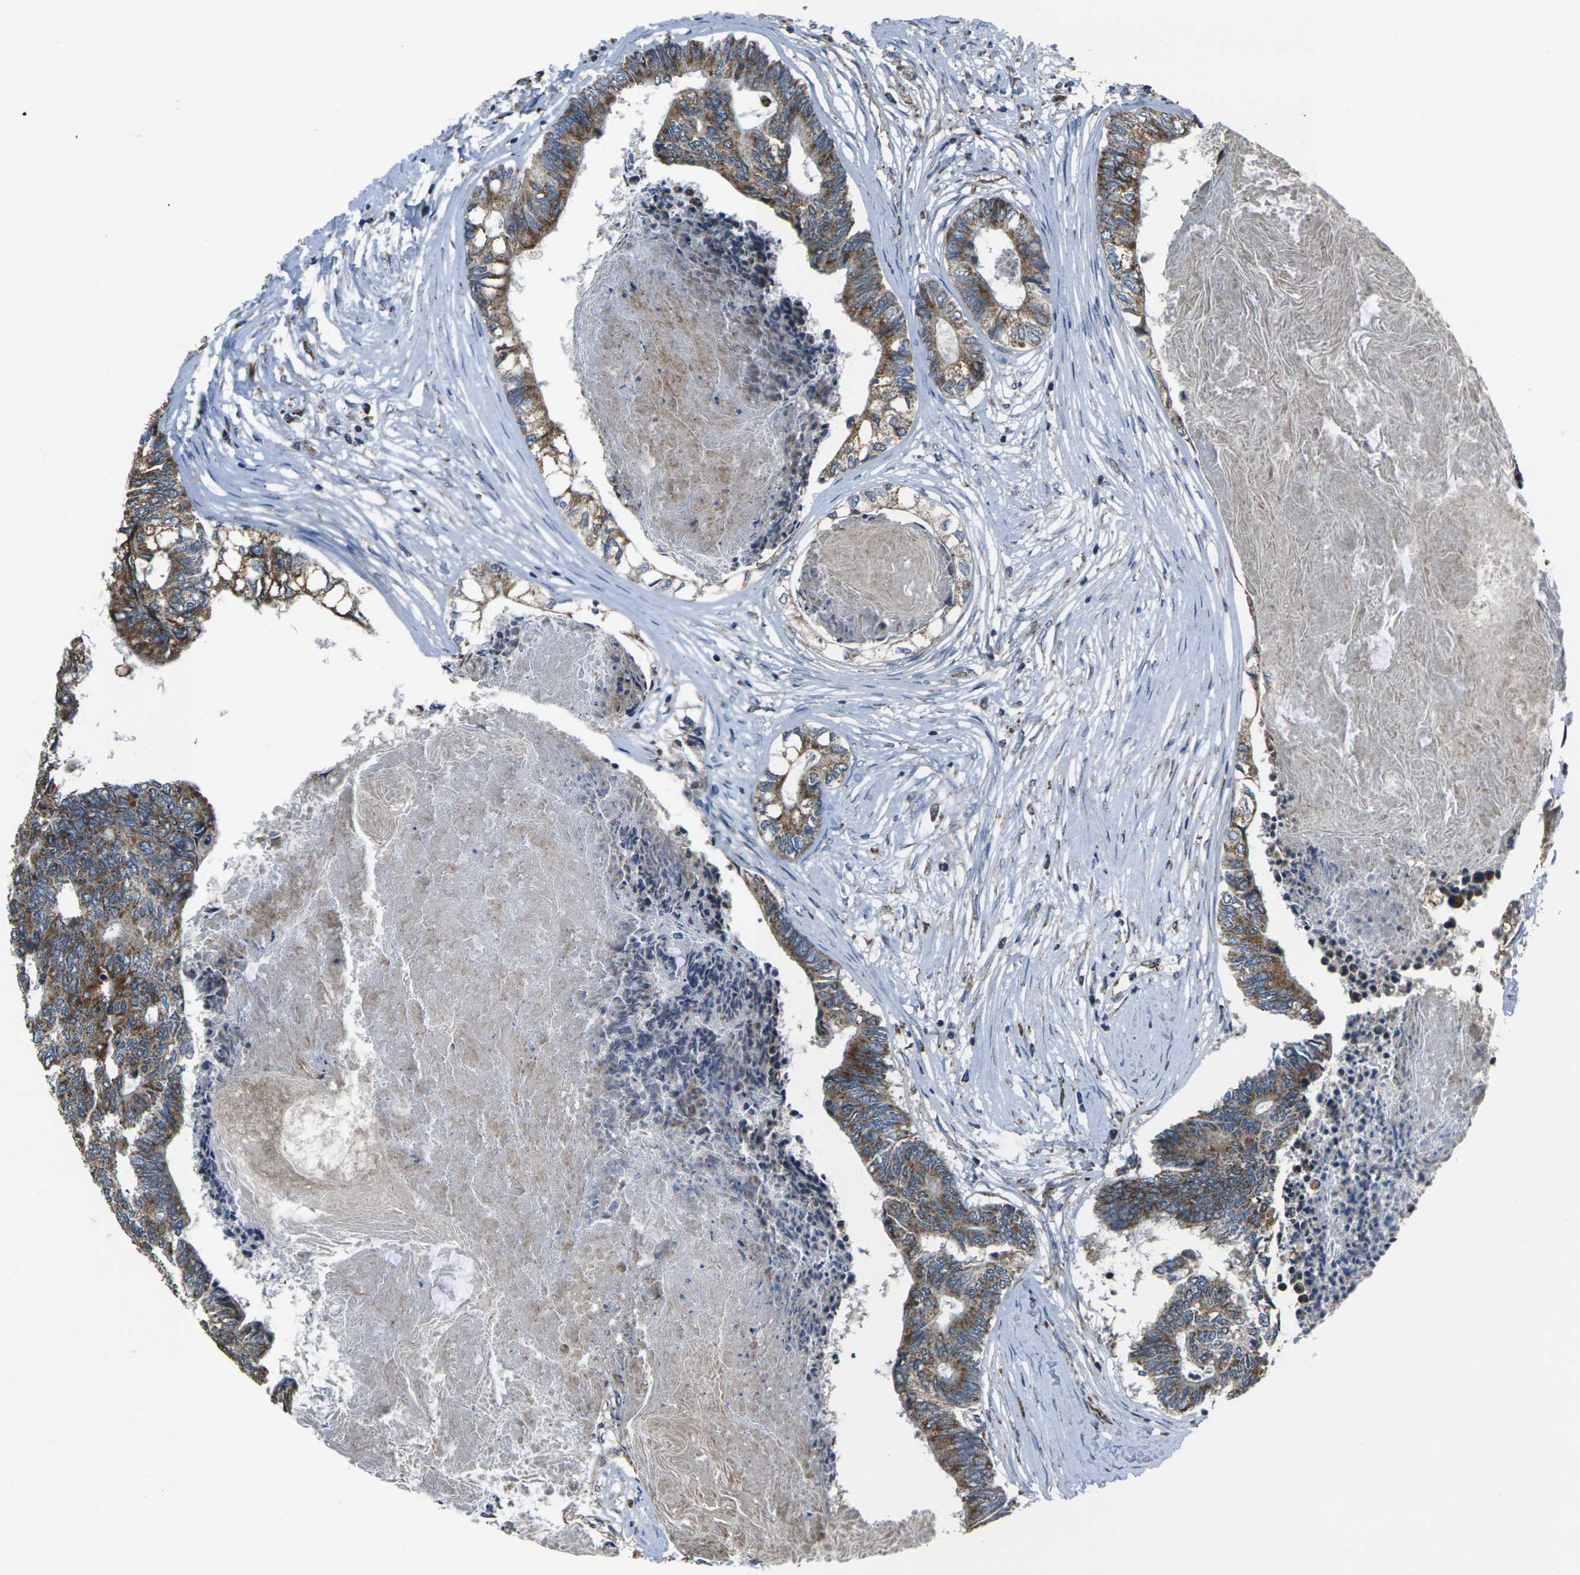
{"staining": {"intensity": "moderate", "quantity": ">75%", "location": "cytoplasmic/membranous"}, "tissue": "colorectal cancer", "cell_type": "Tumor cells", "image_type": "cancer", "snomed": [{"axis": "morphology", "description": "Adenocarcinoma, NOS"}, {"axis": "topography", "description": "Rectum"}], "caption": "High-magnification brightfield microscopy of colorectal adenocarcinoma stained with DAB (3,3'-diaminobenzidine) (brown) and counterstained with hematoxylin (blue). tumor cells exhibit moderate cytoplasmic/membranous positivity is present in approximately>75% of cells.", "gene": "TMEM120B", "patient": {"sex": "male", "age": 63}}